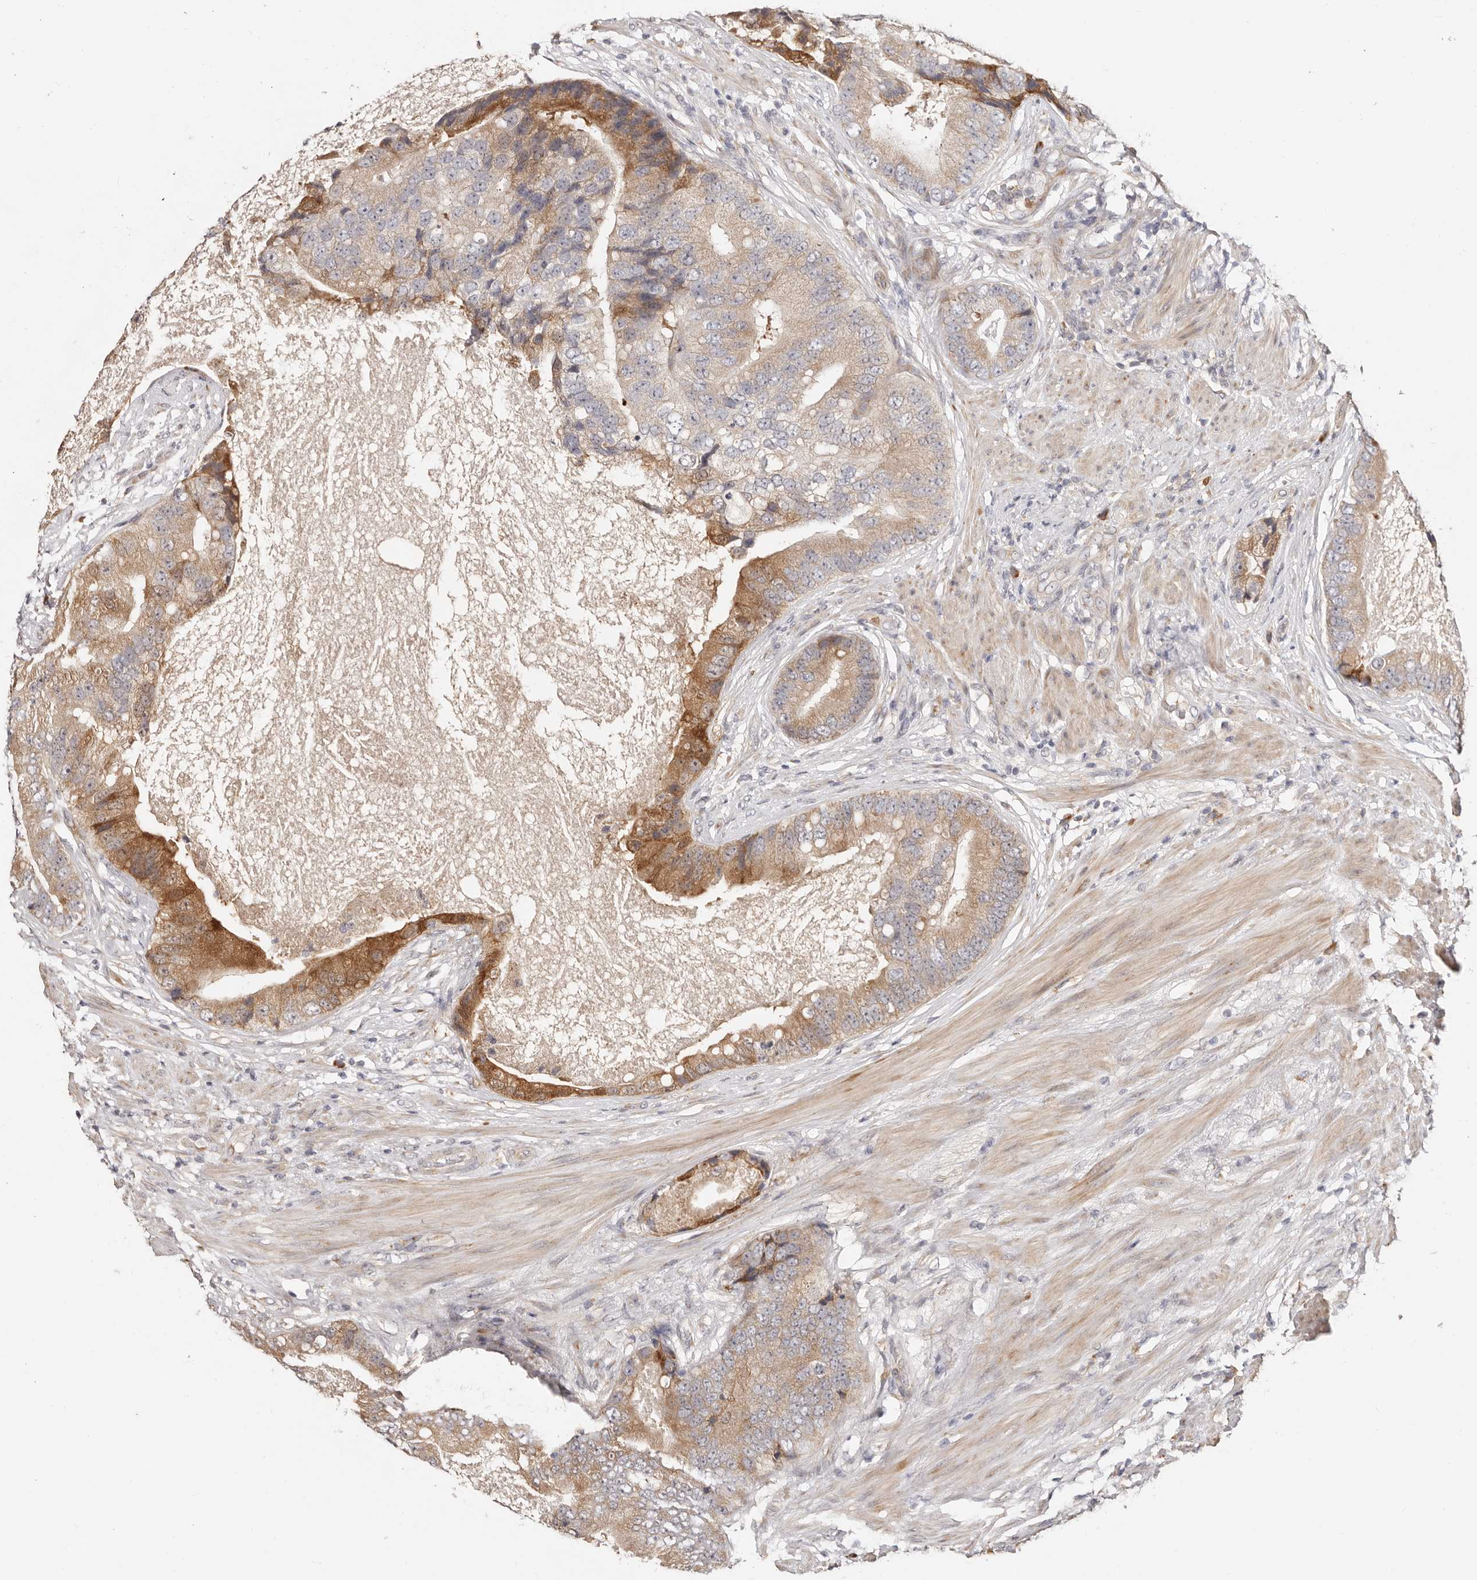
{"staining": {"intensity": "strong", "quantity": "<25%", "location": "cytoplasmic/membranous"}, "tissue": "prostate cancer", "cell_type": "Tumor cells", "image_type": "cancer", "snomed": [{"axis": "morphology", "description": "Adenocarcinoma, High grade"}, {"axis": "topography", "description": "Prostate"}], "caption": "Immunohistochemistry (IHC) photomicrograph of neoplastic tissue: human prostate high-grade adenocarcinoma stained using immunohistochemistry (IHC) demonstrates medium levels of strong protein expression localized specifically in the cytoplasmic/membranous of tumor cells, appearing as a cytoplasmic/membranous brown color.", "gene": "BCL2L15", "patient": {"sex": "male", "age": 70}}